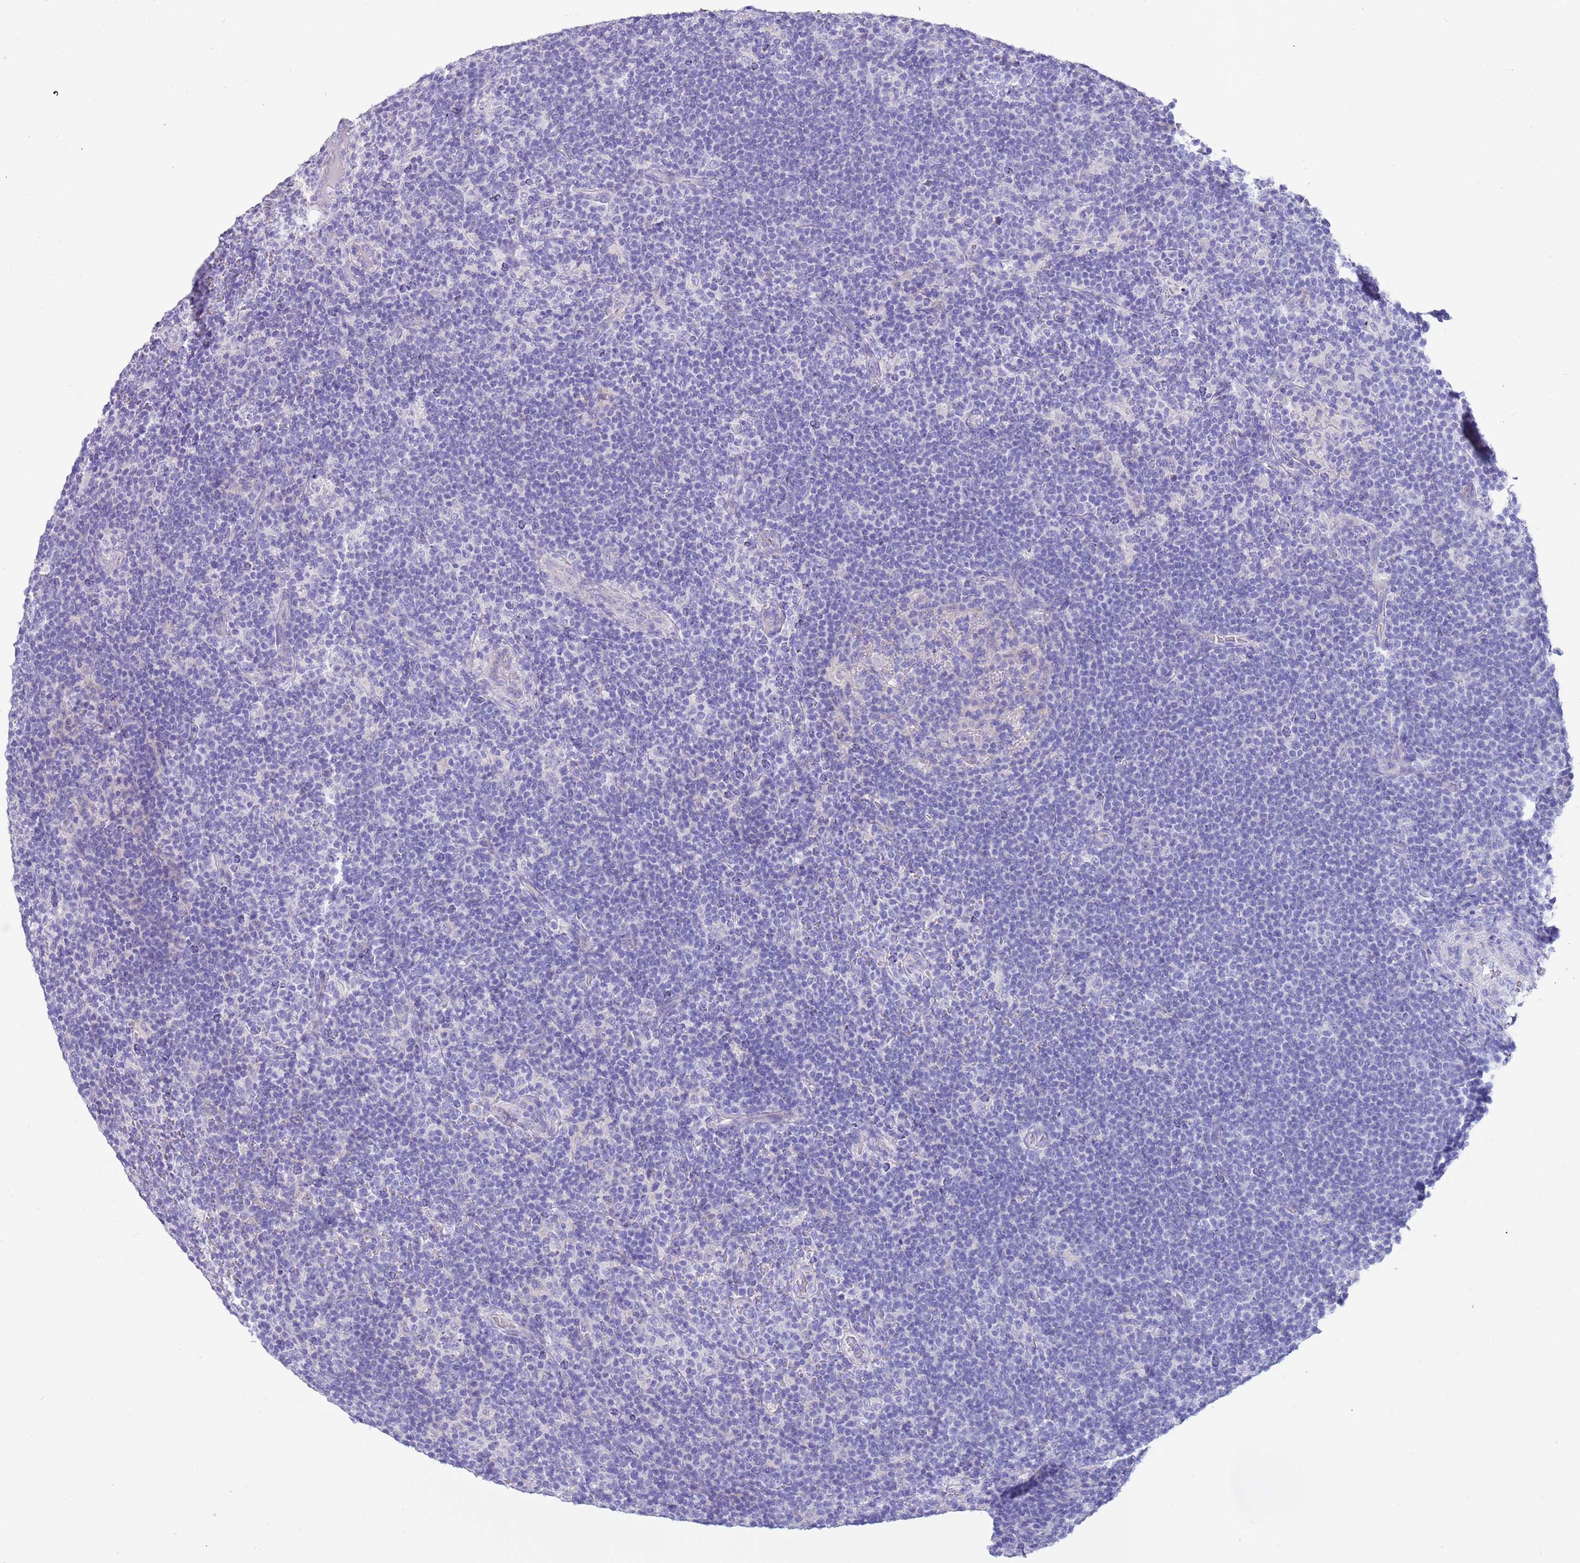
{"staining": {"intensity": "negative", "quantity": "none", "location": "none"}, "tissue": "lymphoma", "cell_type": "Tumor cells", "image_type": "cancer", "snomed": [{"axis": "morphology", "description": "Hodgkin's disease, NOS"}, {"axis": "topography", "description": "Lymph node"}], "caption": "Tumor cells show no significant expression in lymphoma.", "gene": "CABYR", "patient": {"sex": "female", "age": 57}}